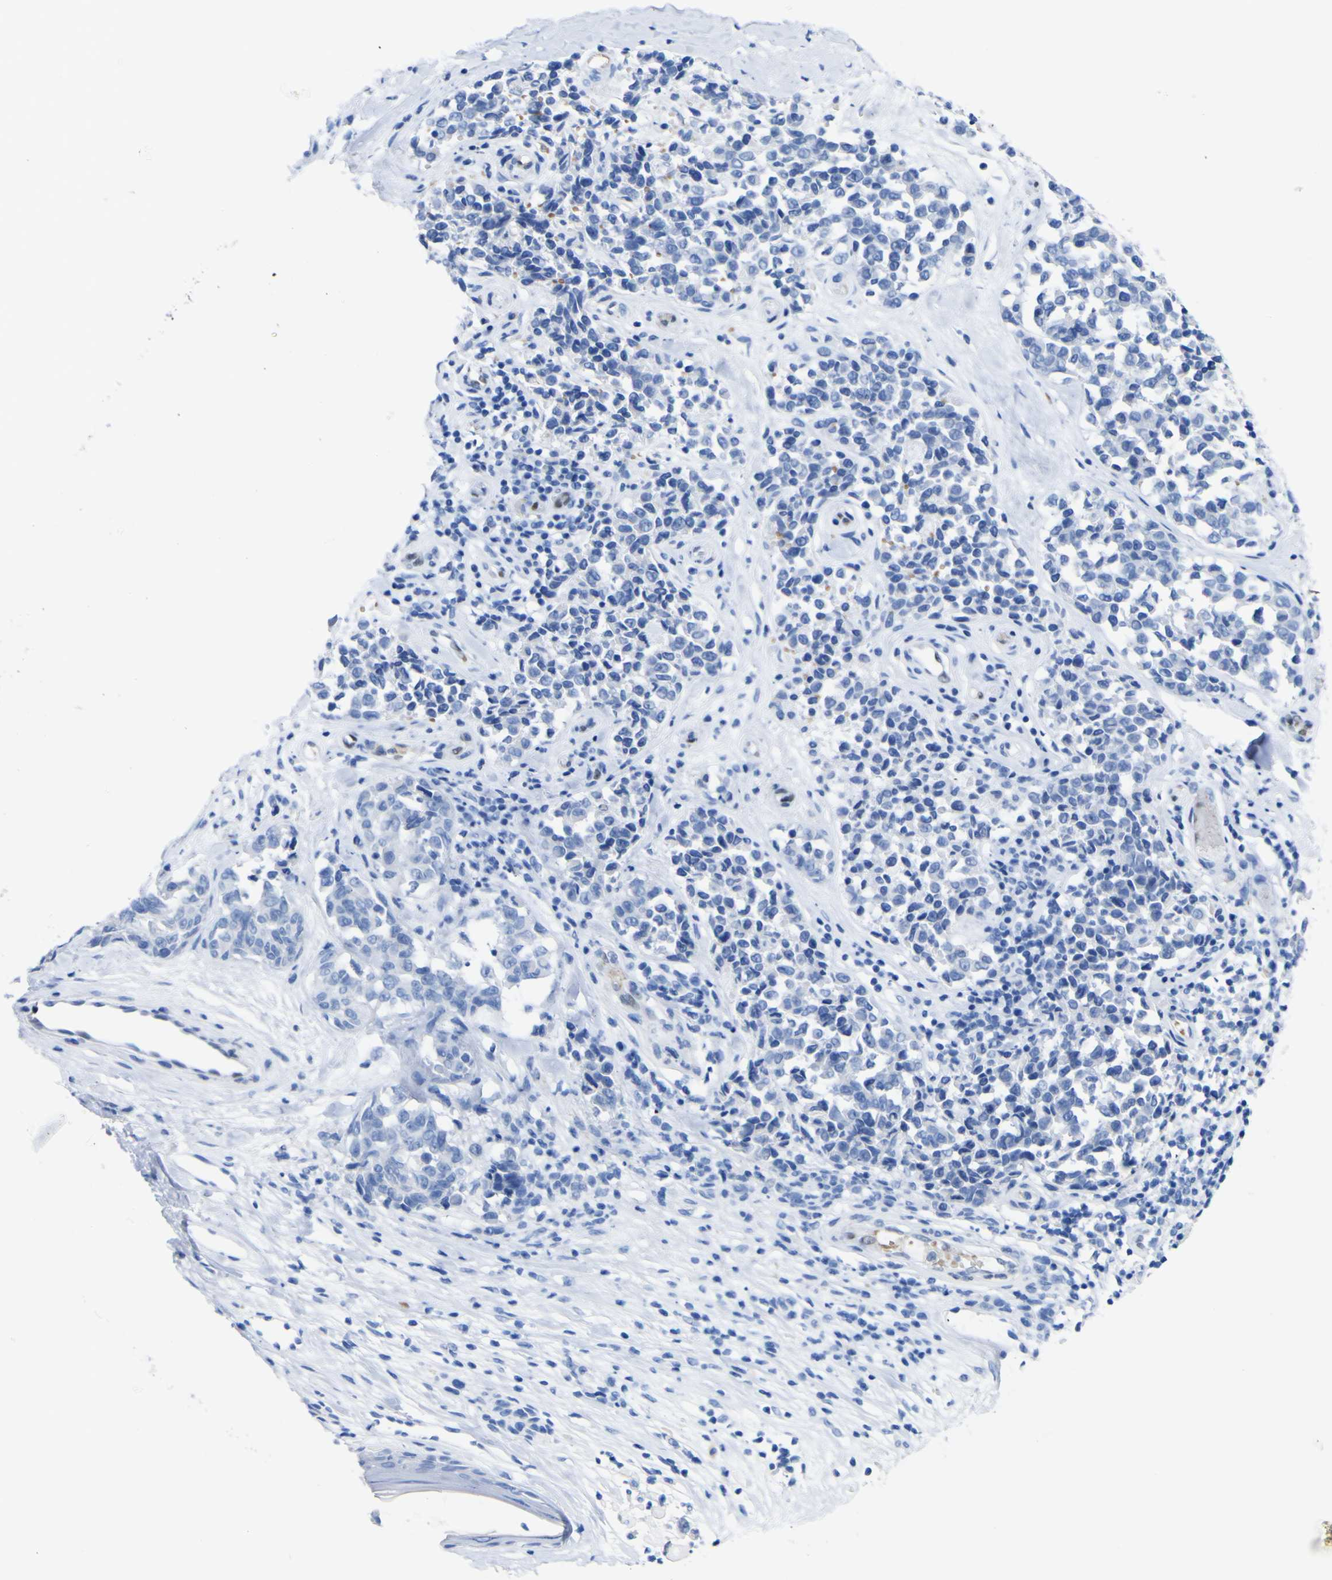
{"staining": {"intensity": "negative", "quantity": "none", "location": "none"}, "tissue": "melanoma", "cell_type": "Tumor cells", "image_type": "cancer", "snomed": [{"axis": "morphology", "description": "Malignant melanoma, NOS"}, {"axis": "topography", "description": "Skin"}], "caption": "Immunohistochemistry of malignant melanoma displays no expression in tumor cells.", "gene": "DACH1", "patient": {"sex": "female", "age": 64}}